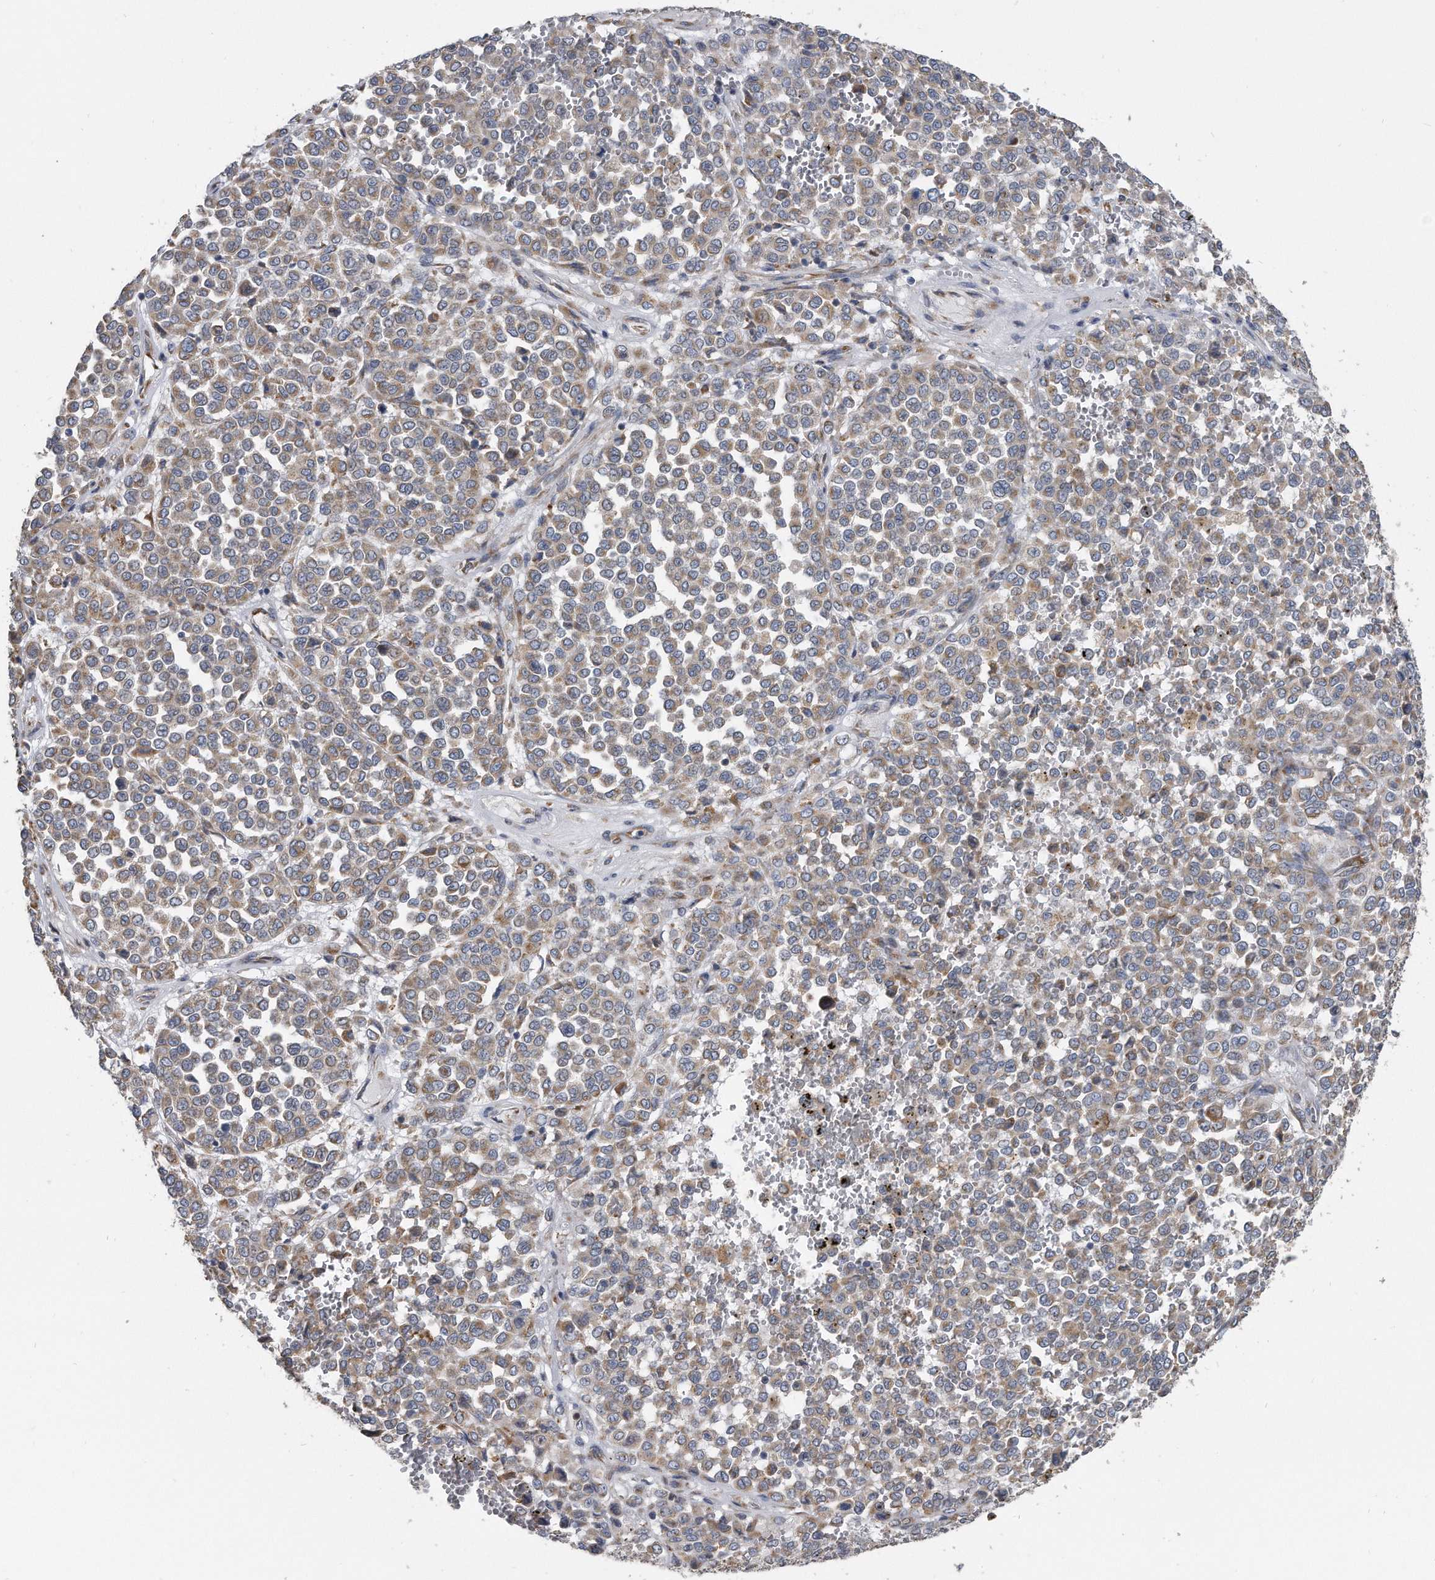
{"staining": {"intensity": "weak", "quantity": ">75%", "location": "cytoplasmic/membranous"}, "tissue": "melanoma", "cell_type": "Tumor cells", "image_type": "cancer", "snomed": [{"axis": "morphology", "description": "Malignant melanoma, Metastatic site"}, {"axis": "topography", "description": "Pancreas"}], "caption": "About >75% of tumor cells in melanoma display weak cytoplasmic/membranous protein expression as visualized by brown immunohistochemical staining.", "gene": "CCDC47", "patient": {"sex": "female", "age": 30}}